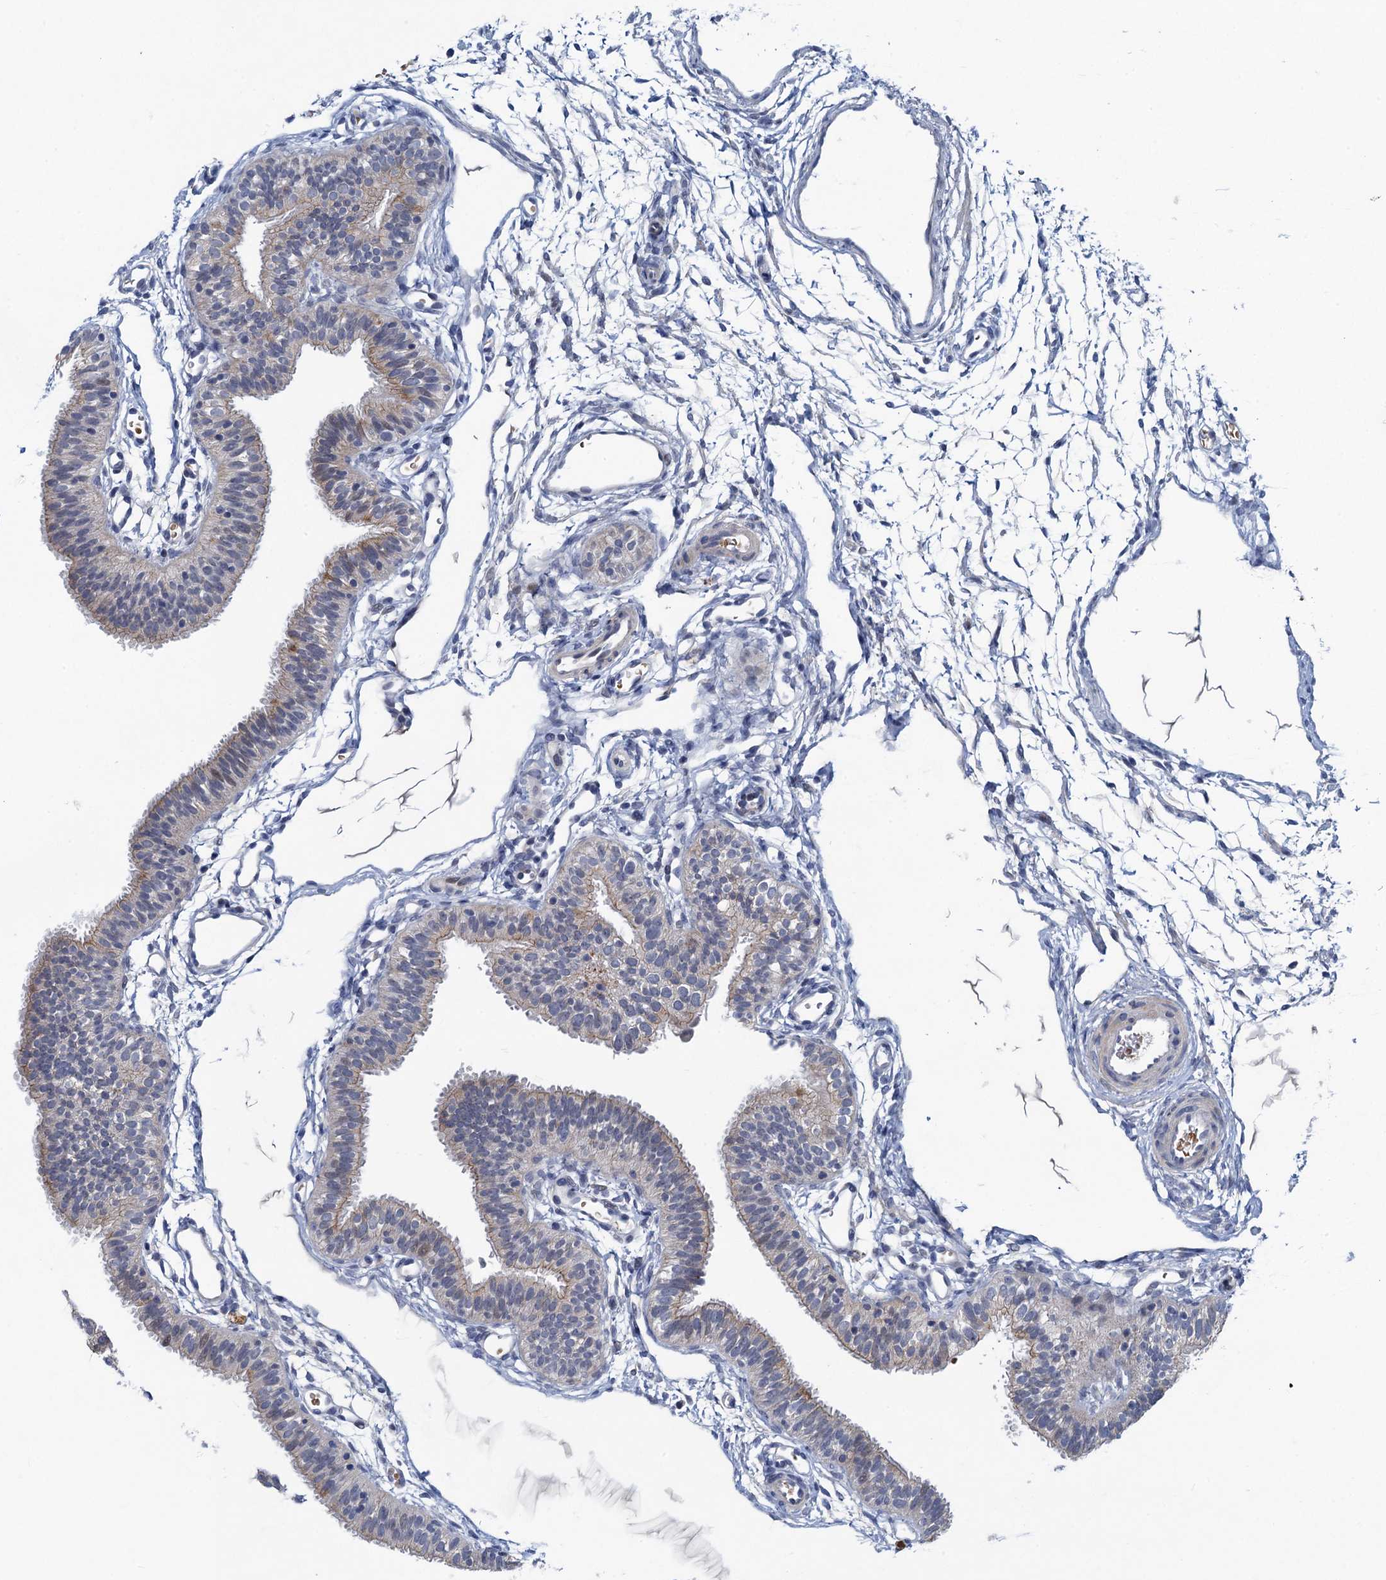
{"staining": {"intensity": "weak", "quantity": "<25%", "location": "cytoplasmic/membranous"}, "tissue": "fallopian tube", "cell_type": "Glandular cells", "image_type": "normal", "snomed": [{"axis": "morphology", "description": "Normal tissue, NOS"}, {"axis": "topography", "description": "Fallopian tube"}], "caption": "IHC of benign fallopian tube reveals no staining in glandular cells.", "gene": "ATOSA", "patient": {"sex": "female", "age": 35}}